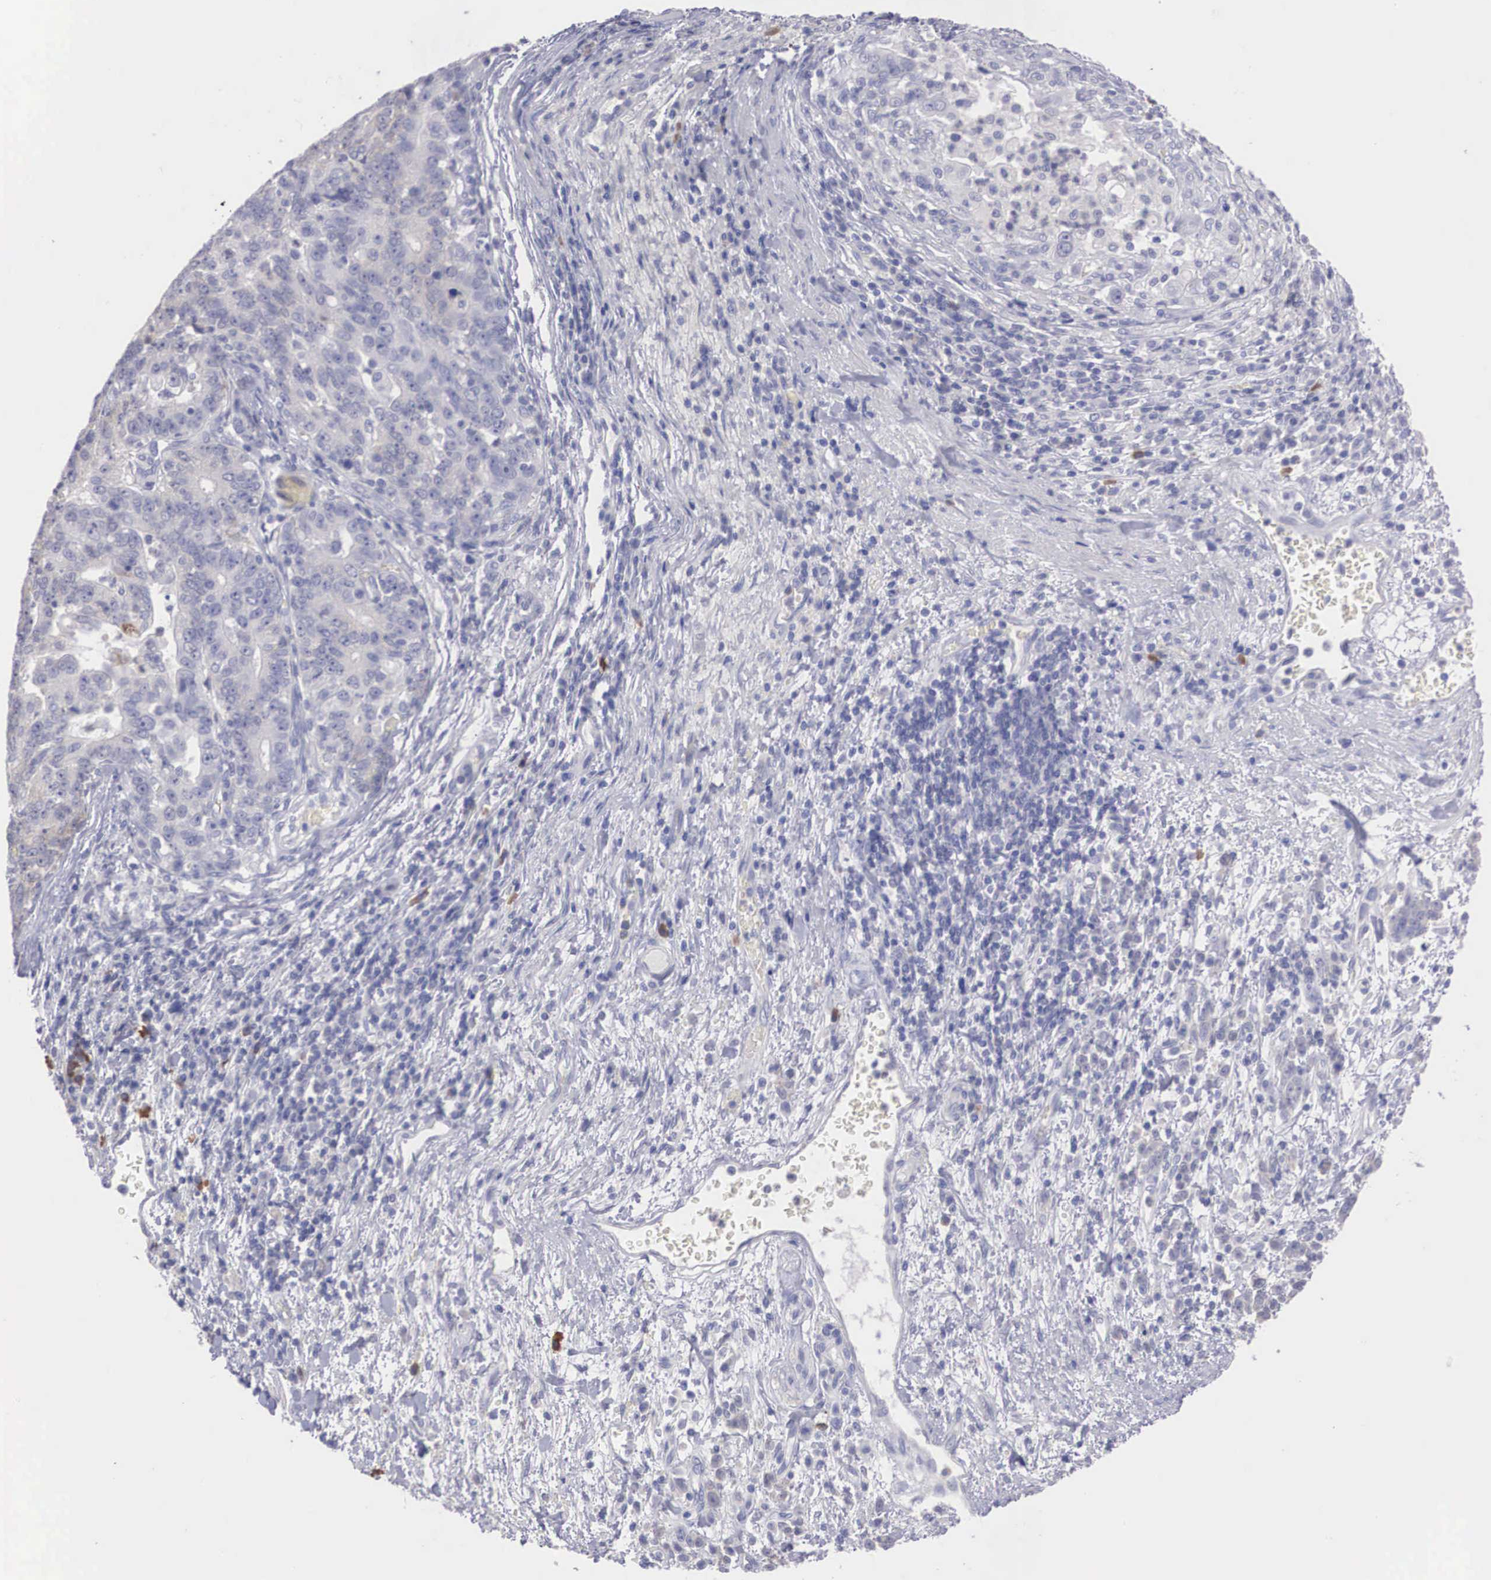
{"staining": {"intensity": "weak", "quantity": "<25%", "location": "cytoplasmic/membranous"}, "tissue": "stomach cancer", "cell_type": "Tumor cells", "image_type": "cancer", "snomed": [{"axis": "morphology", "description": "Adenocarcinoma, NOS"}, {"axis": "topography", "description": "Stomach, upper"}], "caption": "An immunohistochemistry (IHC) photomicrograph of adenocarcinoma (stomach) is shown. There is no staining in tumor cells of adenocarcinoma (stomach). (Immunohistochemistry, brightfield microscopy, high magnification).", "gene": "REPS2", "patient": {"sex": "female", "age": 50}}